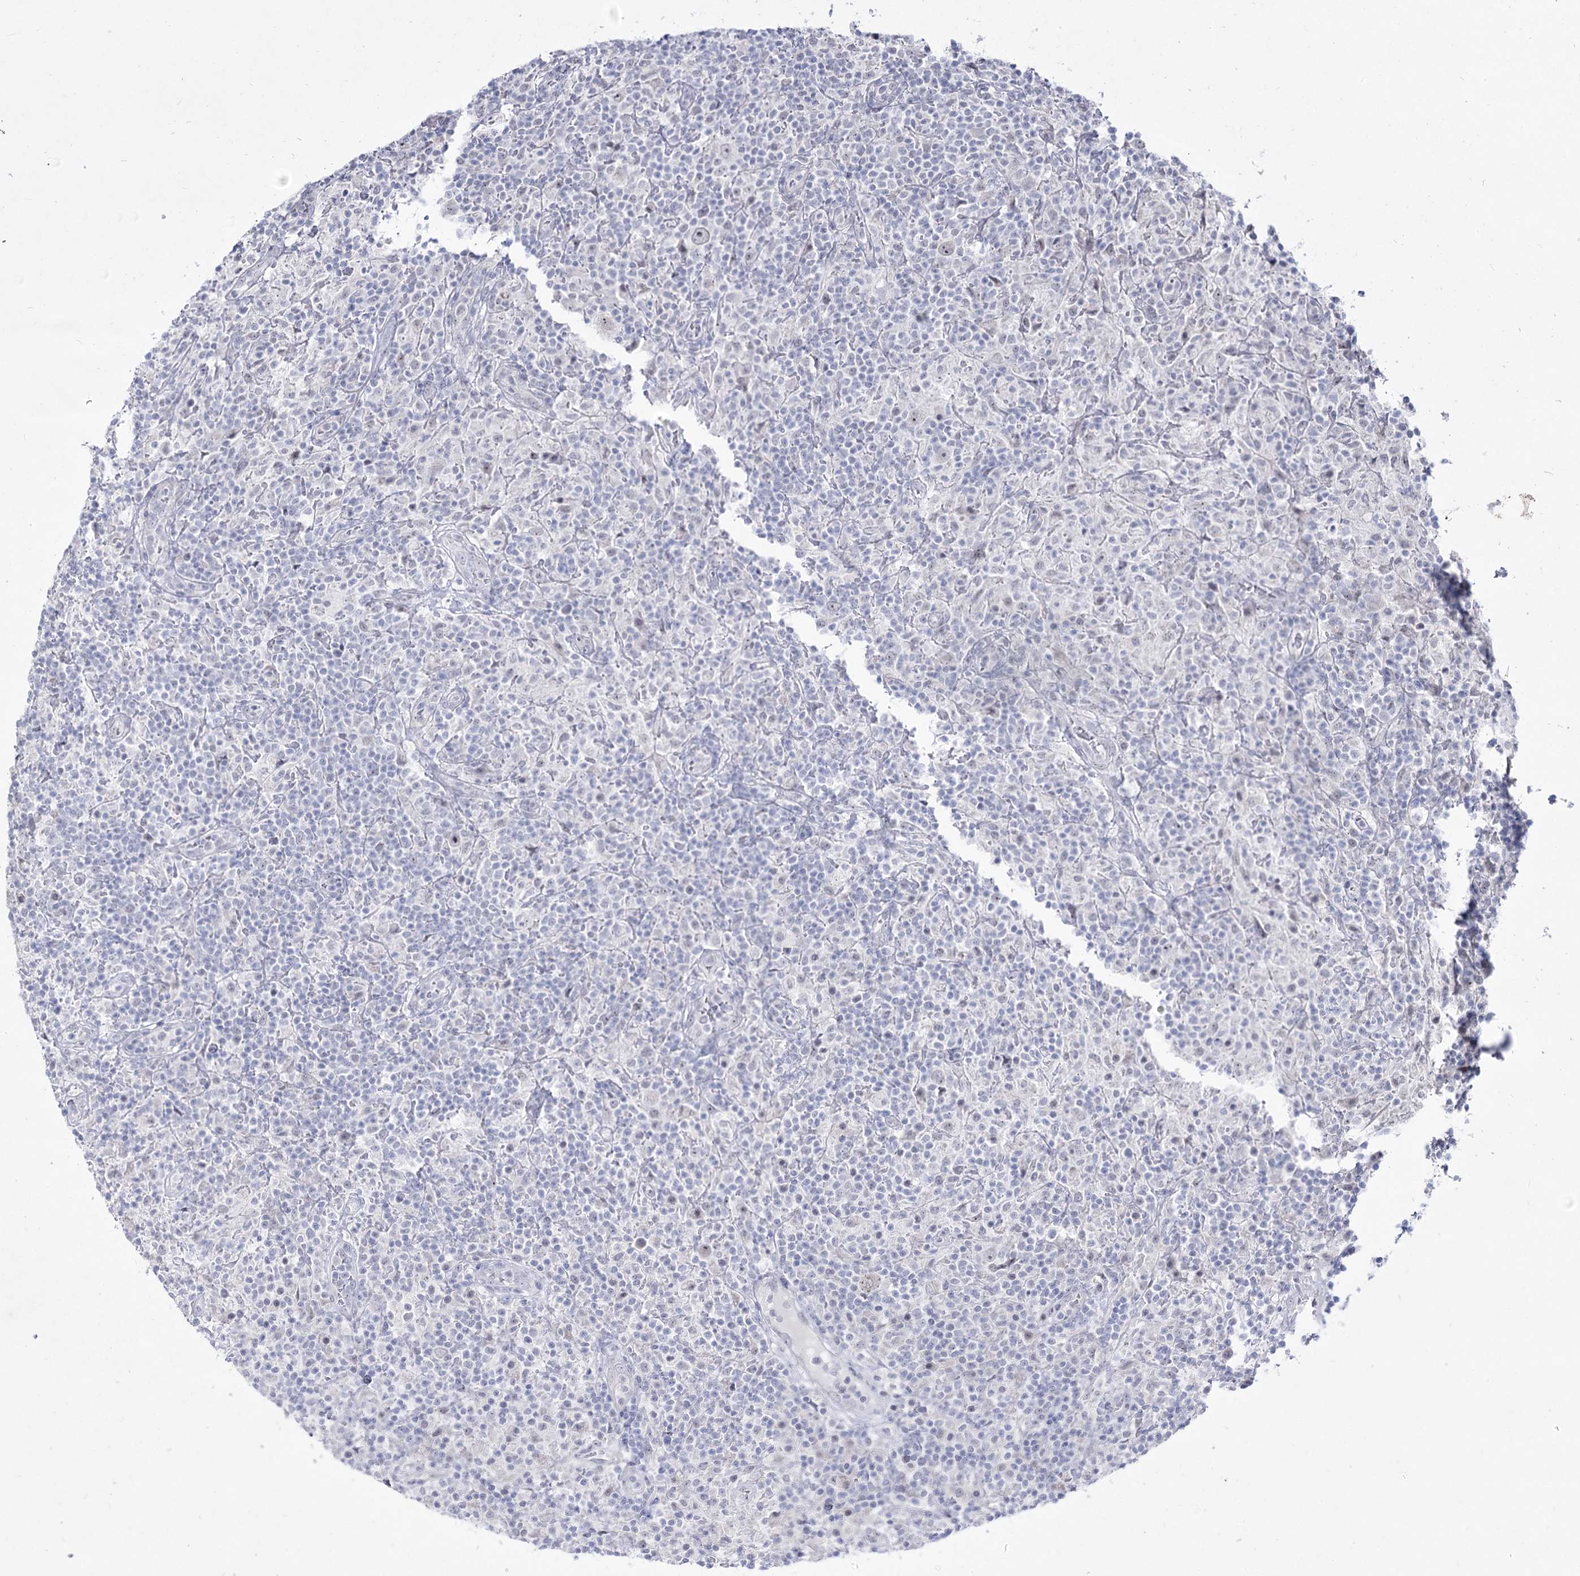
{"staining": {"intensity": "negative", "quantity": "none", "location": "none"}, "tissue": "lymphoma", "cell_type": "Tumor cells", "image_type": "cancer", "snomed": [{"axis": "morphology", "description": "Hodgkin's disease, NOS"}, {"axis": "topography", "description": "Lymph node"}], "caption": "Immunohistochemistry histopathology image of neoplastic tissue: human Hodgkin's disease stained with DAB (3,3'-diaminobenzidine) exhibits no significant protein staining in tumor cells.", "gene": "DDX50", "patient": {"sex": "male", "age": 70}}